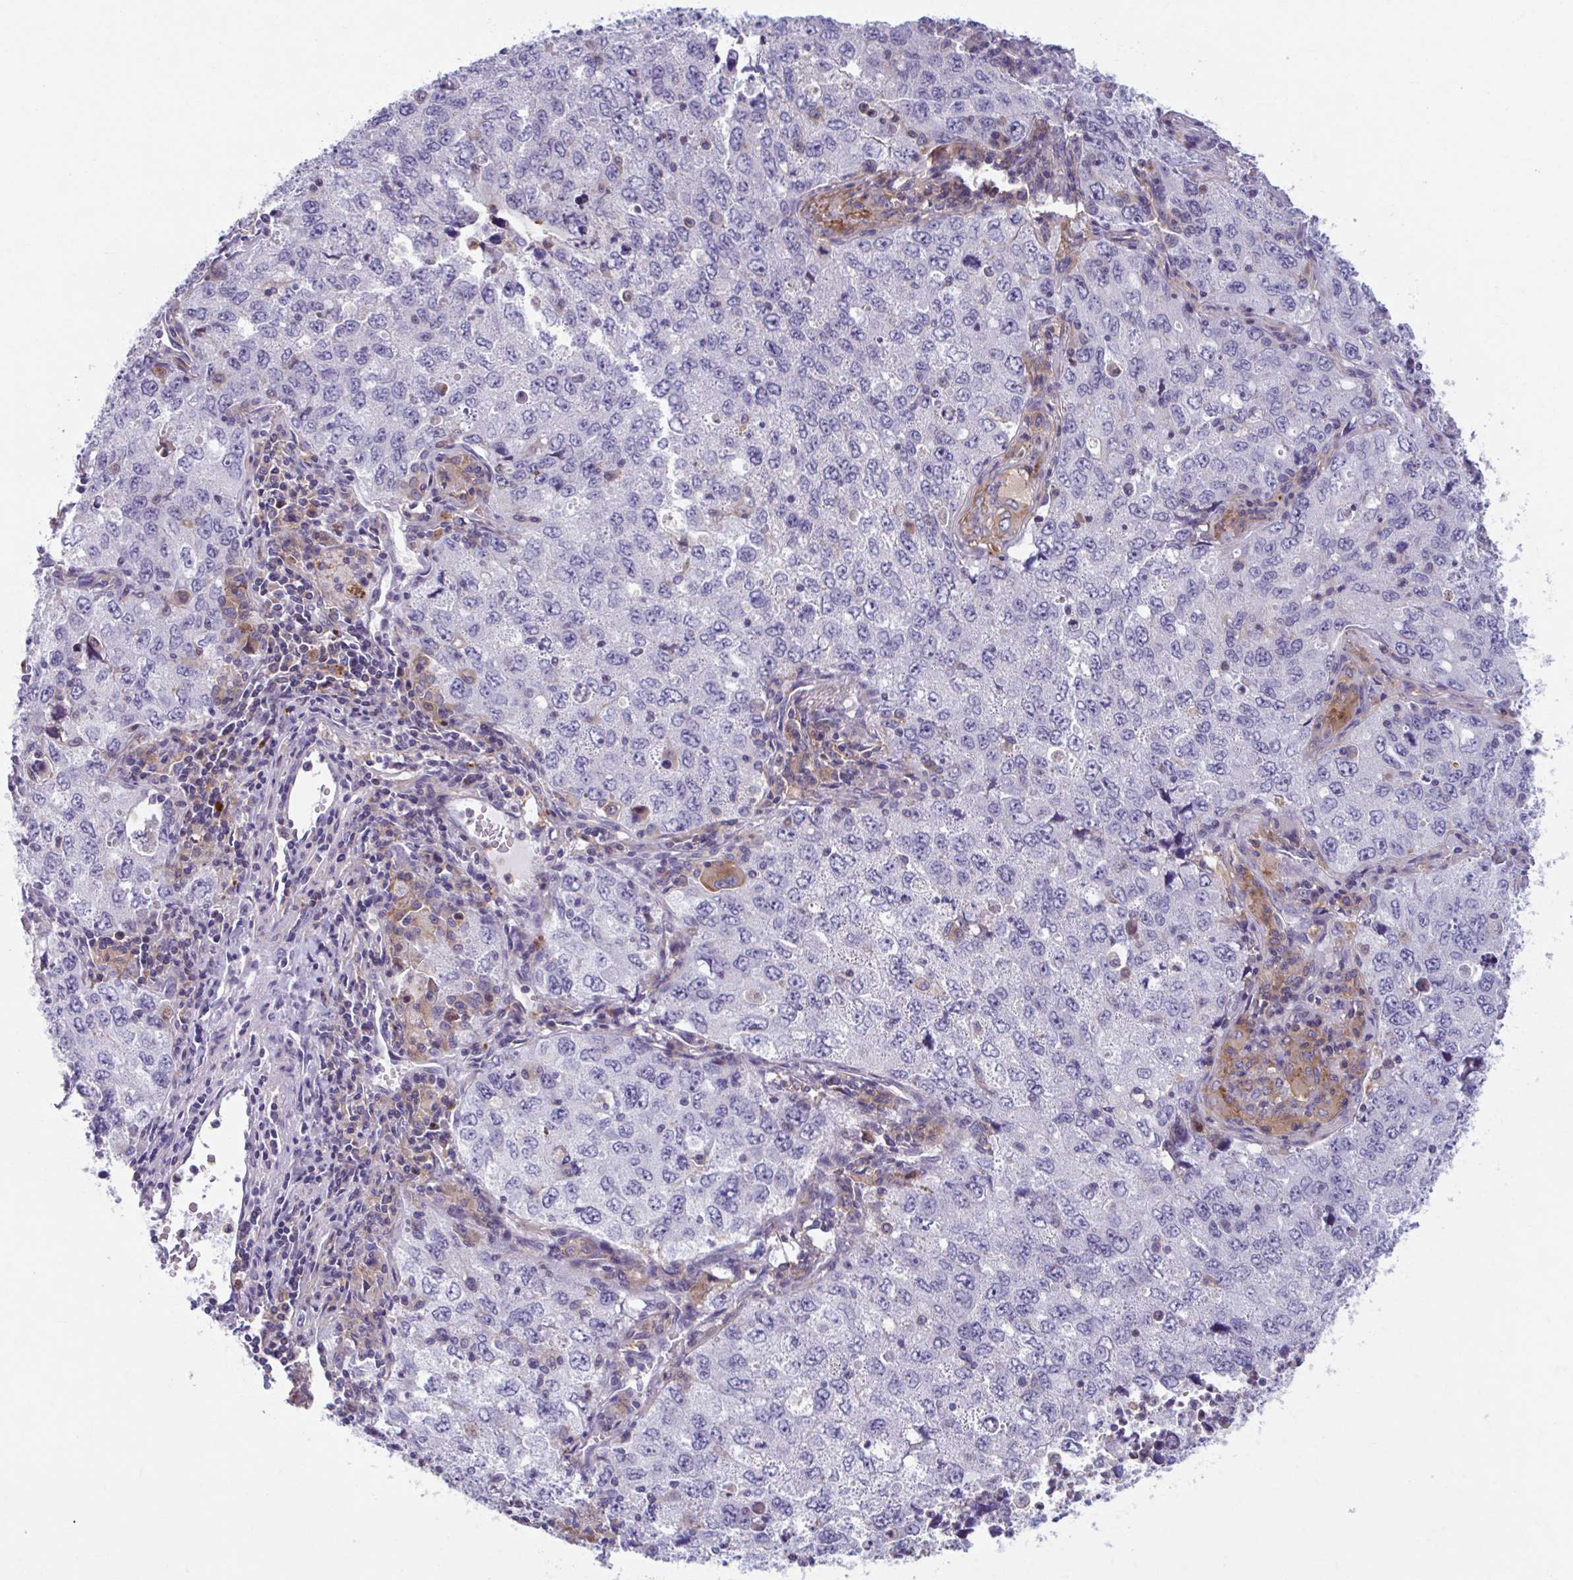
{"staining": {"intensity": "negative", "quantity": "none", "location": "none"}, "tissue": "lung cancer", "cell_type": "Tumor cells", "image_type": "cancer", "snomed": [{"axis": "morphology", "description": "Adenocarcinoma, NOS"}, {"axis": "topography", "description": "Lung"}], "caption": "This is an immunohistochemistry (IHC) histopathology image of lung cancer (adenocarcinoma). There is no staining in tumor cells.", "gene": "ADAT3", "patient": {"sex": "female", "age": 57}}